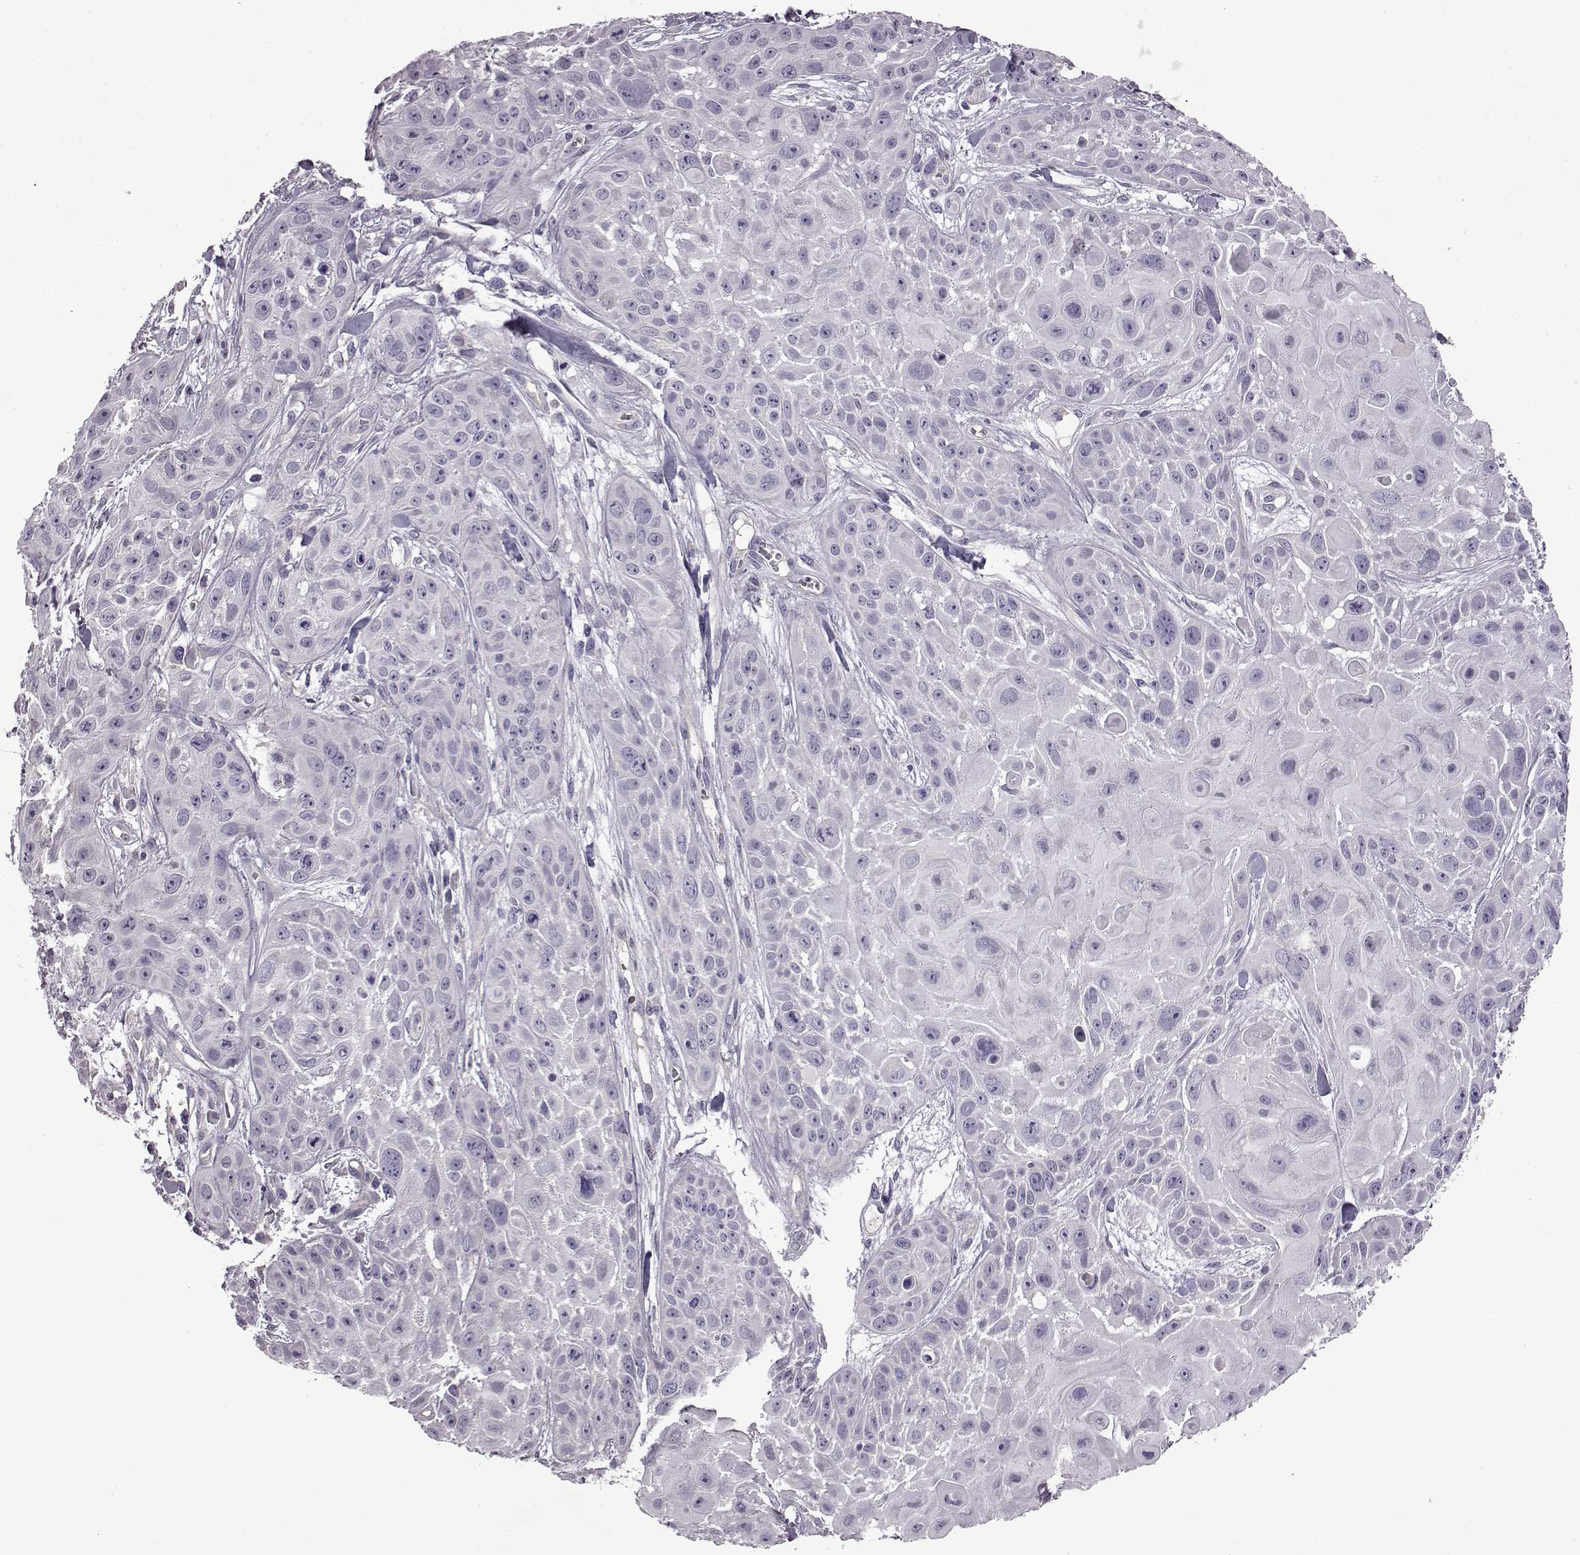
{"staining": {"intensity": "negative", "quantity": "none", "location": "none"}, "tissue": "skin cancer", "cell_type": "Tumor cells", "image_type": "cancer", "snomed": [{"axis": "morphology", "description": "Squamous cell carcinoma, NOS"}, {"axis": "topography", "description": "Skin"}, {"axis": "topography", "description": "Anal"}], "caption": "Immunohistochemical staining of human squamous cell carcinoma (skin) shows no significant expression in tumor cells.", "gene": "EDDM3B", "patient": {"sex": "female", "age": 75}}